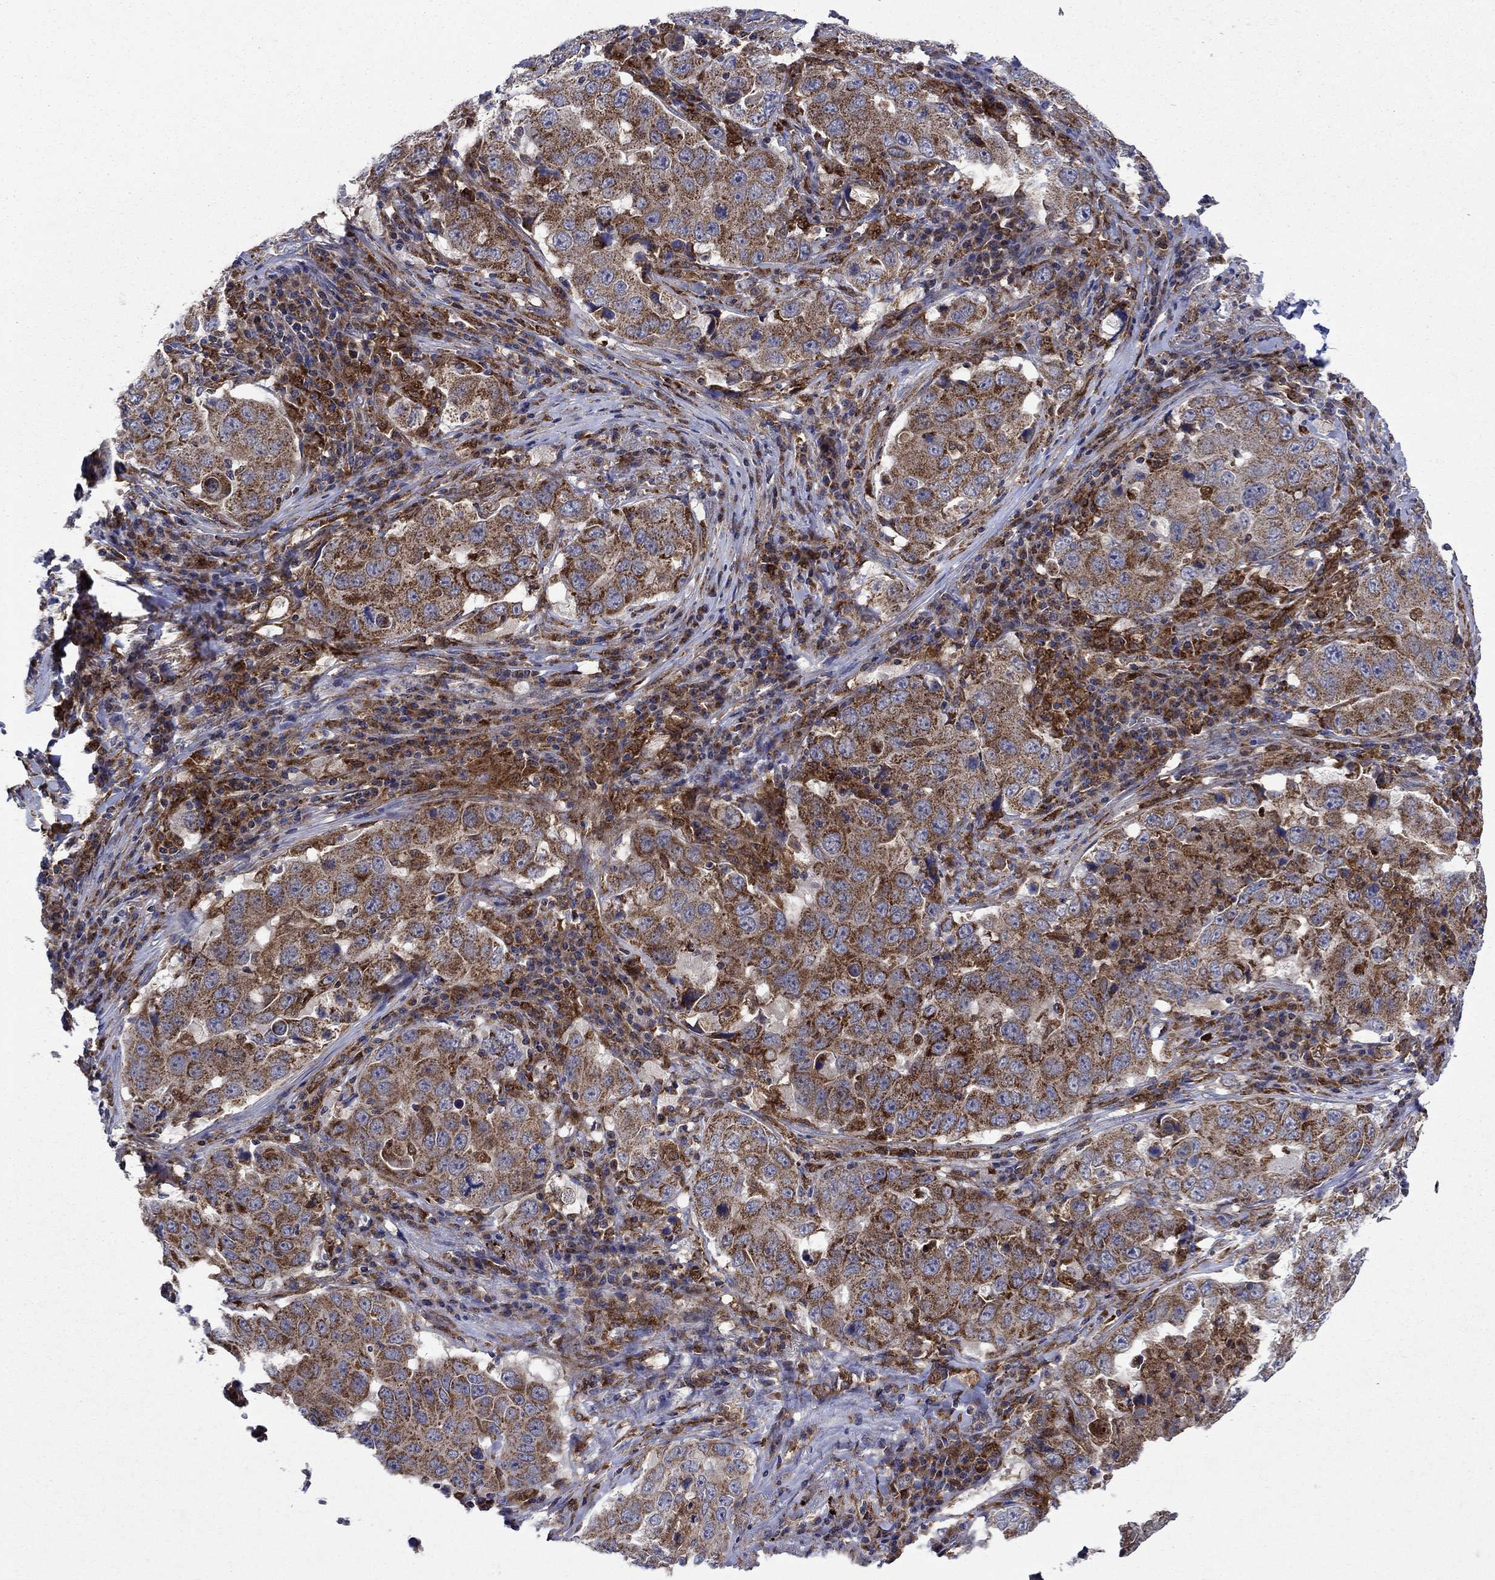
{"staining": {"intensity": "strong", "quantity": "<25%", "location": "cytoplasmic/membranous"}, "tissue": "lung cancer", "cell_type": "Tumor cells", "image_type": "cancer", "snomed": [{"axis": "morphology", "description": "Adenocarcinoma, NOS"}, {"axis": "topography", "description": "Lung"}], "caption": "Immunohistochemistry (IHC) micrograph of human lung cancer (adenocarcinoma) stained for a protein (brown), which demonstrates medium levels of strong cytoplasmic/membranous staining in approximately <25% of tumor cells.", "gene": "RNF19B", "patient": {"sex": "male", "age": 73}}